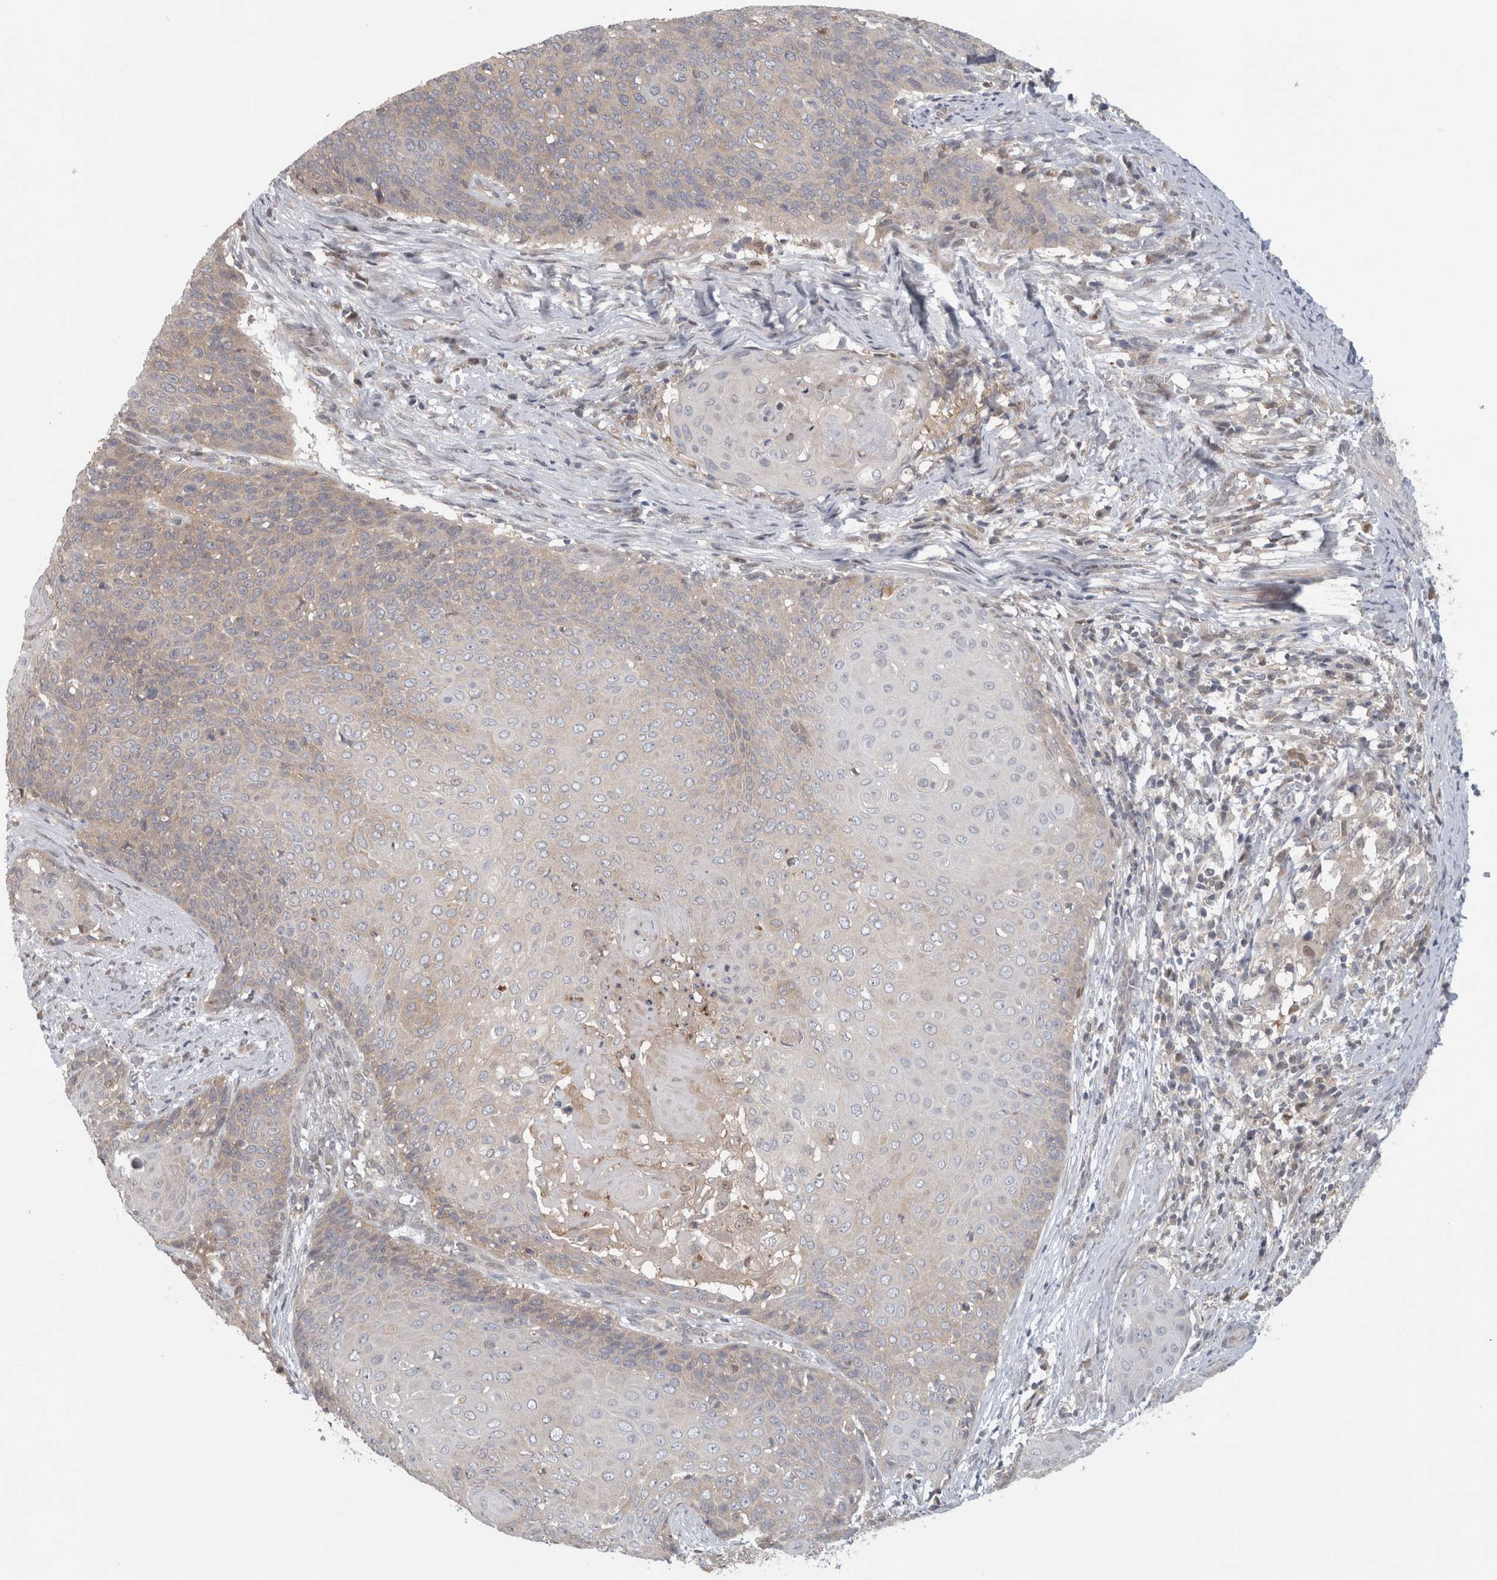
{"staining": {"intensity": "weak", "quantity": "<25%", "location": "cytoplasmic/membranous"}, "tissue": "cervical cancer", "cell_type": "Tumor cells", "image_type": "cancer", "snomed": [{"axis": "morphology", "description": "Squamous cell carcinoma, NOS"}, {"axis": "topography", "description": "Cervix"}], "caption": "Cervical squamous cell carcinoma stained for a protein using IHC displays no staining tumor cells.", "gene": "PIGP", "patient": {"sex": "female", "age": 39}}